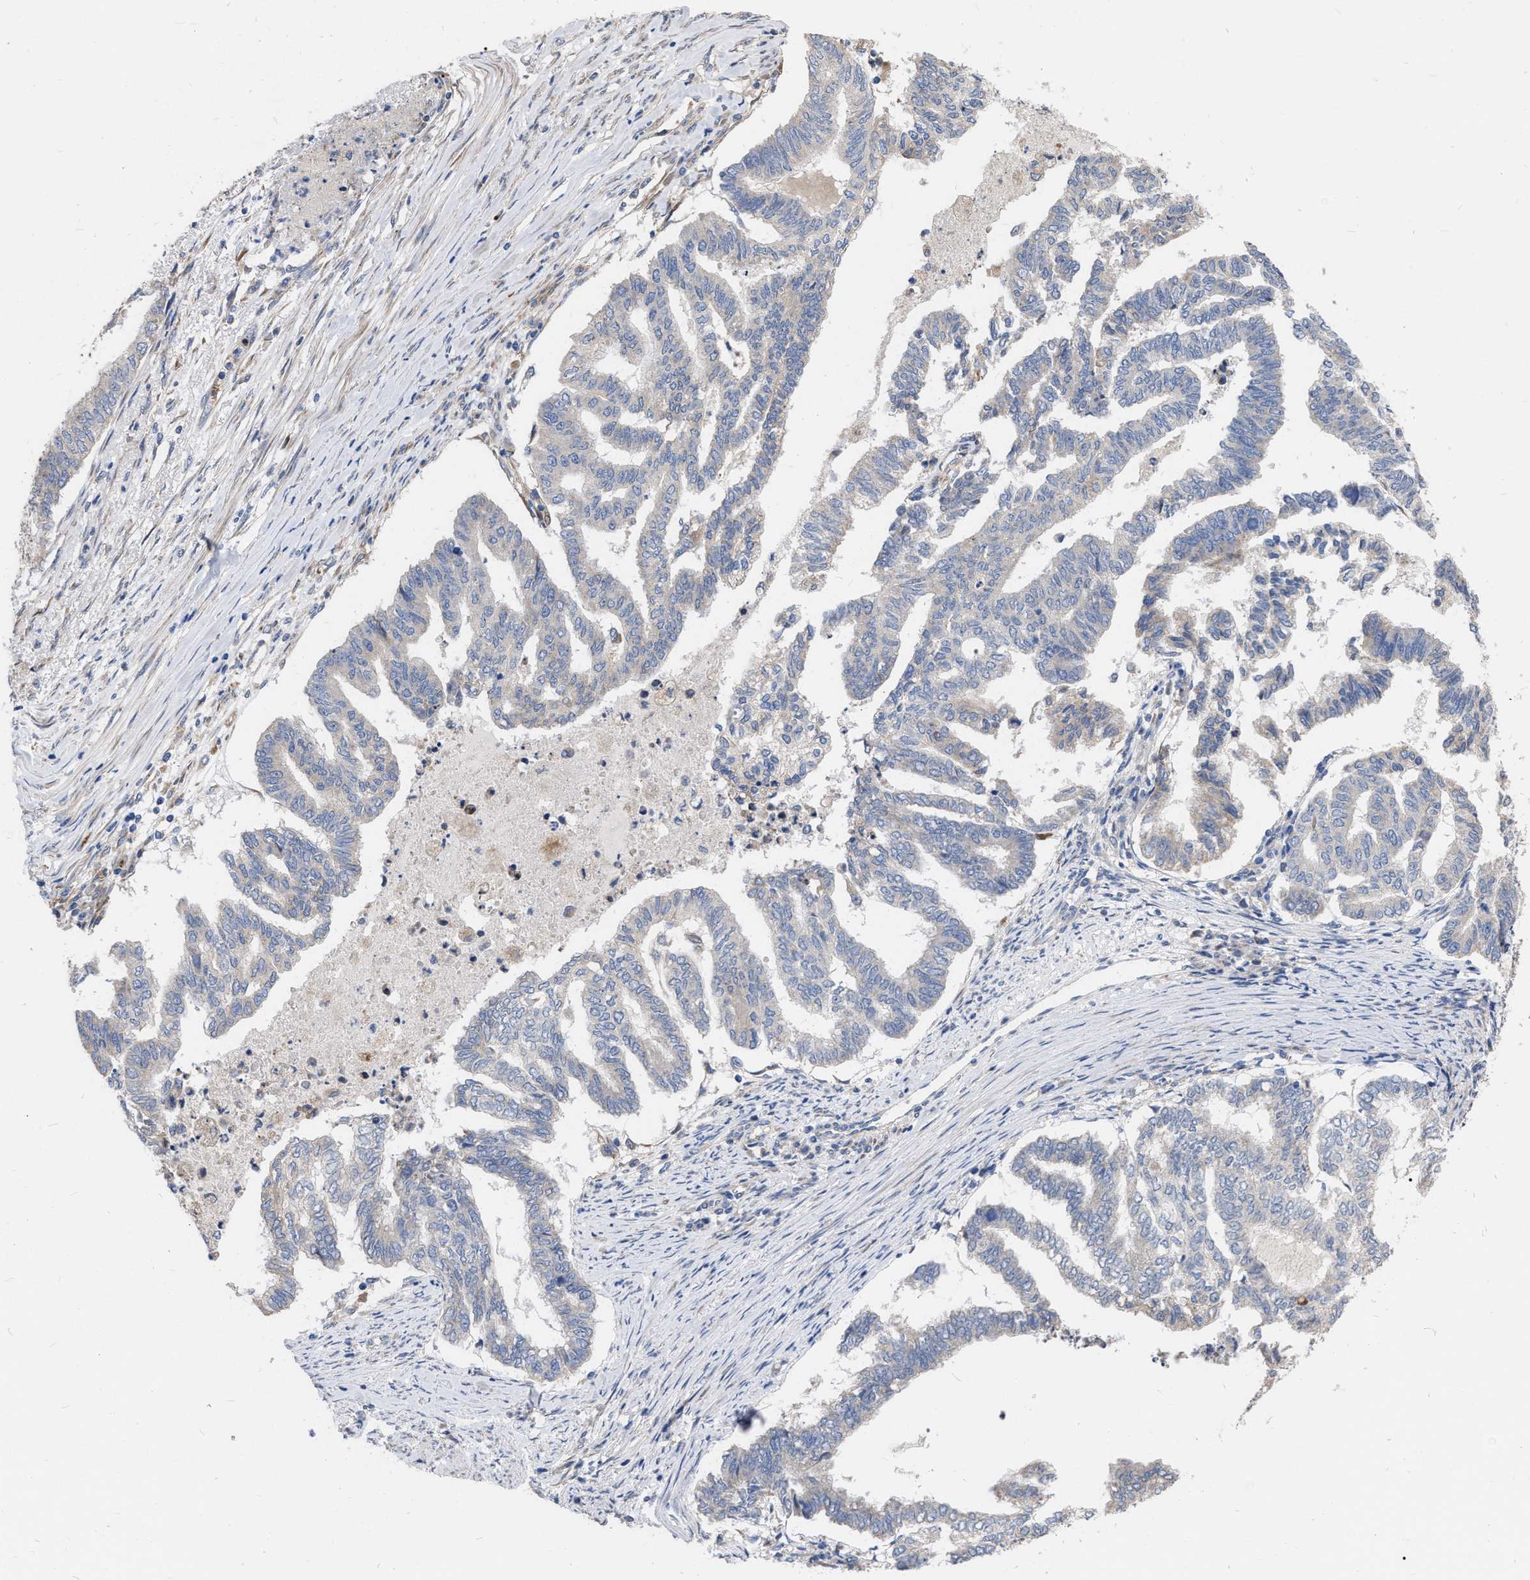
{"staining": {"intensity": "negative", "quantity": "none", "location": "none"}, "tissue": "endometrial cancer", "cell_type": "Tumor cells", "image_type": "cancer", "snomed": [{"axis": "morphology", "description": "Adenocarcinoma, NOS"}, {"axis": "topography", "description": "Endometrium"}], "caption": "Tumor cells are negative for protein expression in human adenocarcinoma (endometrial). The staining is performed using DAB brown chromogen with nuclei counter-stained in using hematoxylin.", "gene": "MLST8", "patient": {"sex": "female", "age": 79}}